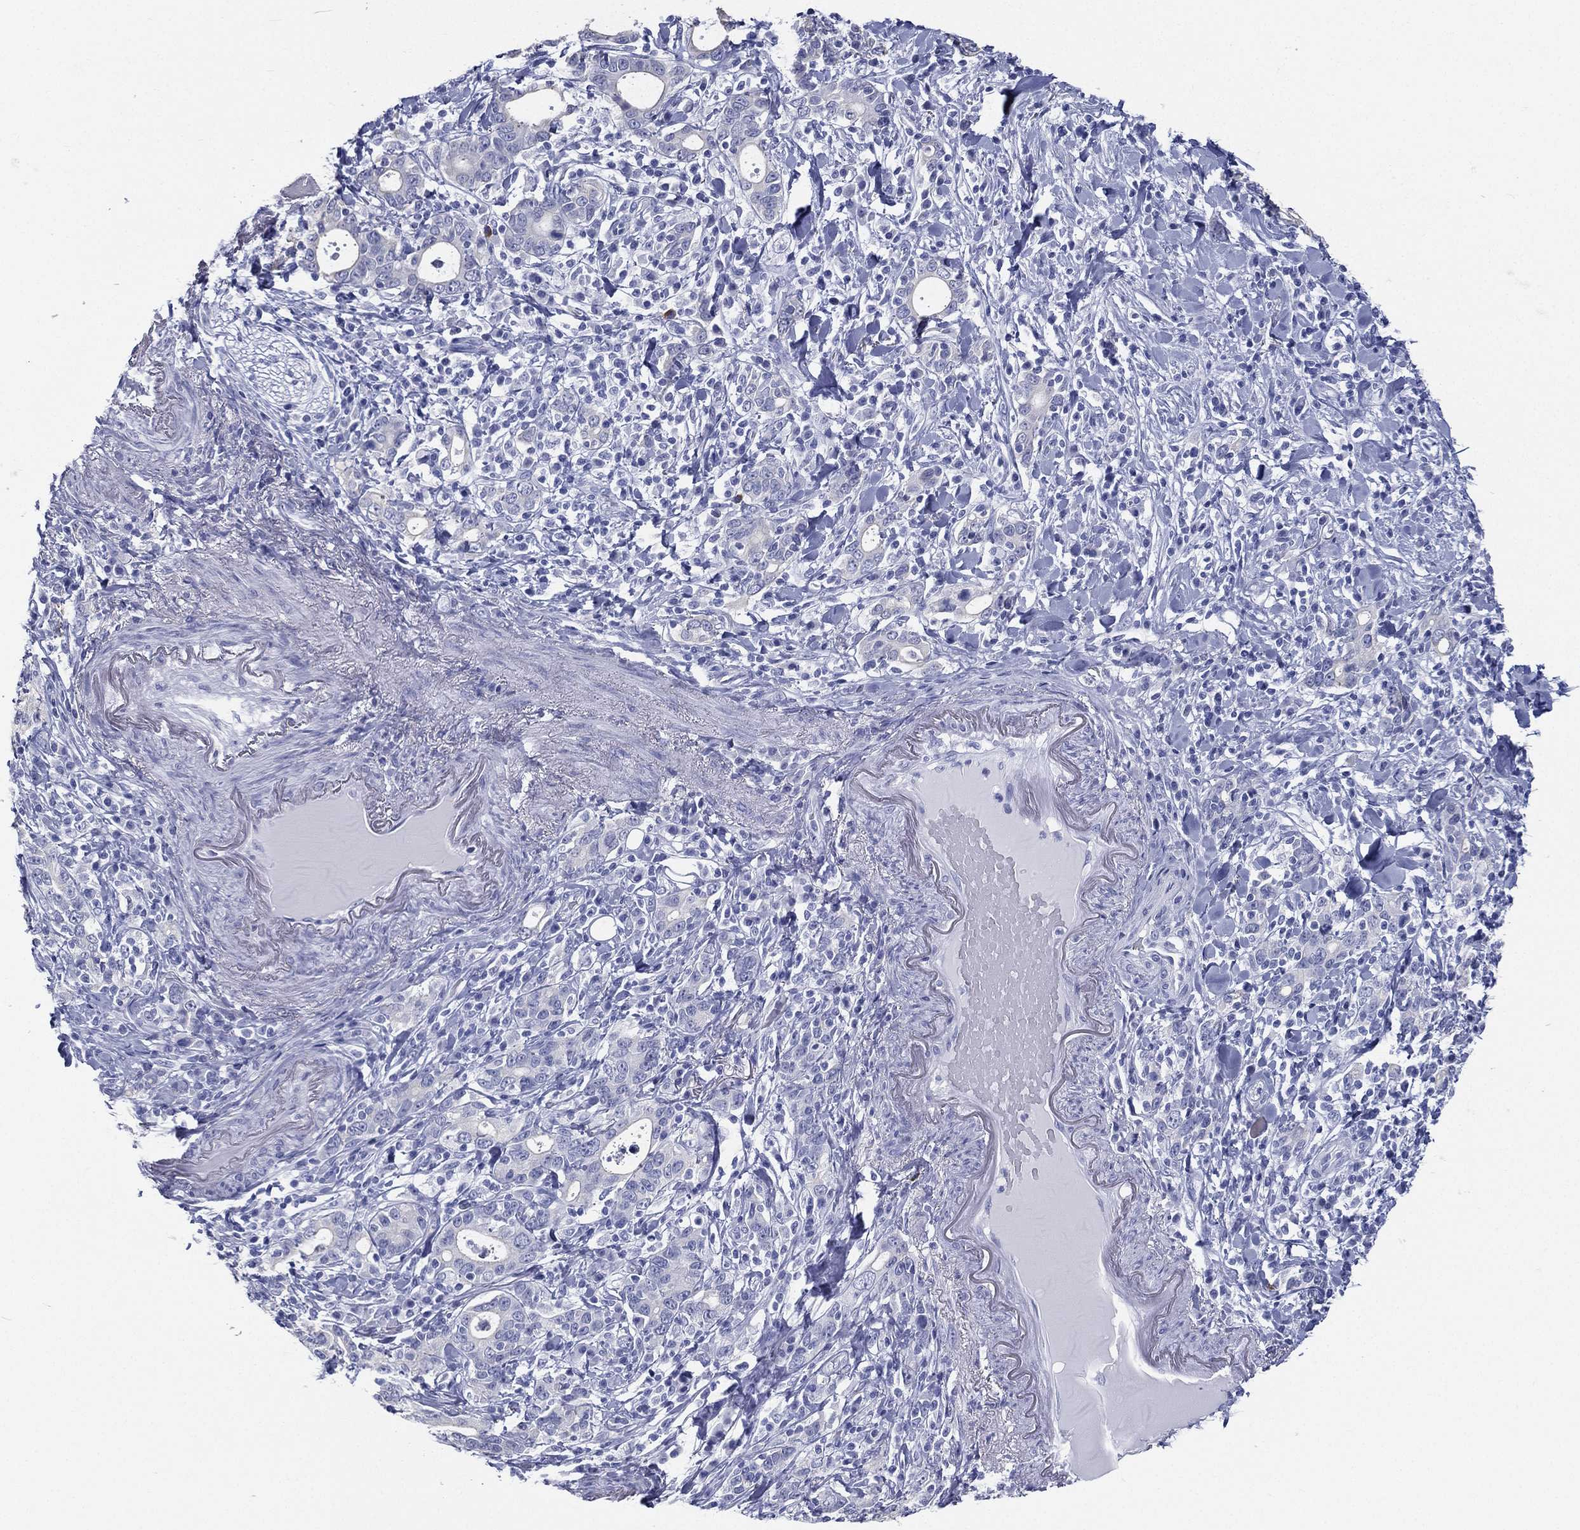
{"staining": {"intensity": "negative", "quantity": "none", "location": "none"}, "tissue": "stomach cancer", "cell_type": "Tumor cells", "image_type": "cancer", "snomed": [{"axis": "morphology", "description": "Adenocarcinoma, NOS"}, {"axis": "topography", "description": "Stomach"}], "caption": "IHC image of neoplastic tissue: human stomach cancer stained with DAB (3,3'-diaminobenzidine) shows no significant protein positivity in tumor cells.", "gene": "RSPH4A", "patient": {"sex": "male", "age": 79}}